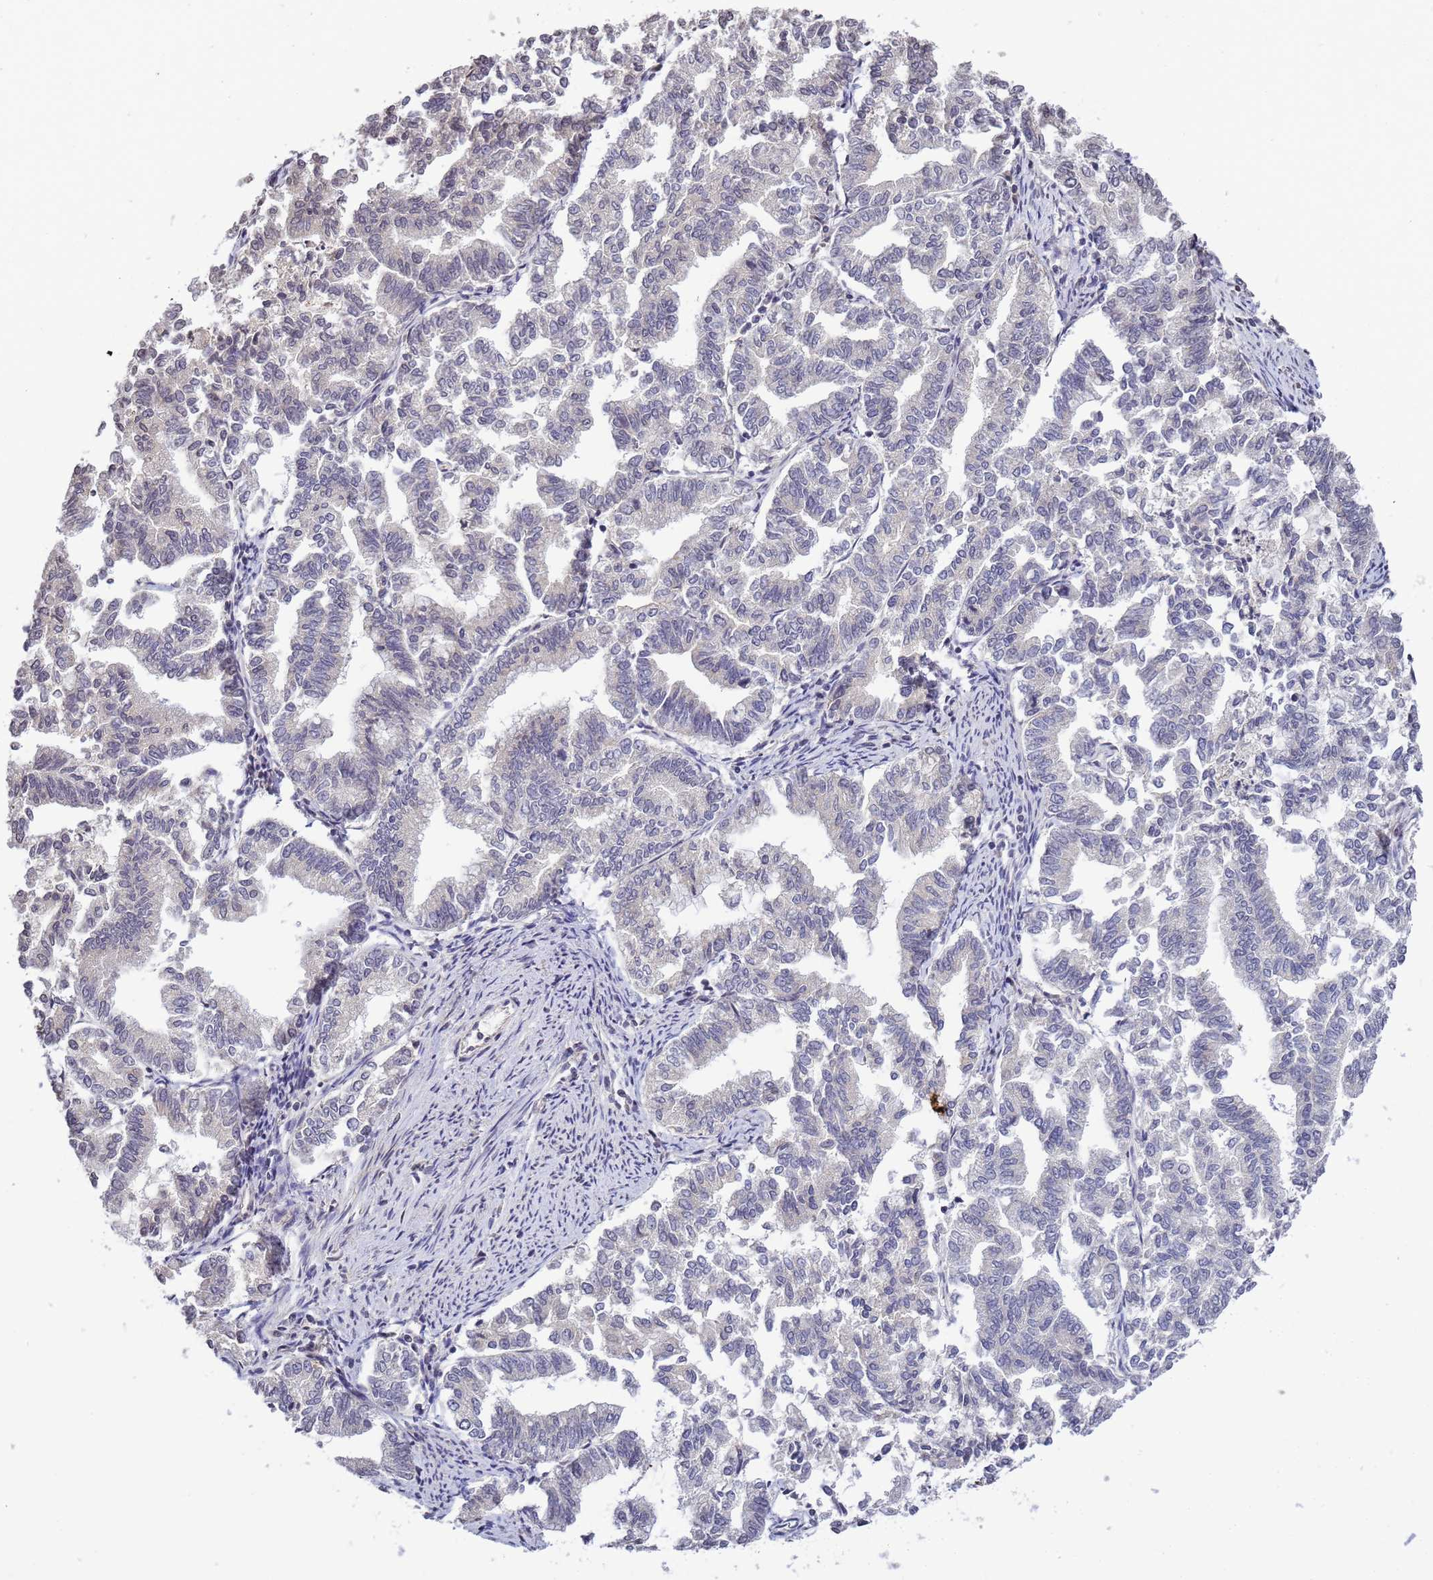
{"staining": {"intensity": "negative", "quantity": "none", "location": "none"}, "tissue": "endometrial cancer", "cell_type": "Tumor cells", "image_type": "cancer", "snomed": [{"axis": "morphology", "description": "Adenocarcinoma, NOS"}, {"axis": "topography", "description": "Endometrium"}], "caption": "Endometrial cancer stained for a protein using immunohistochemistry (IHC) exhibits no staining tumor cells.", "gene": "MYL7", "patient": {"sex": "female", "age": 79}}